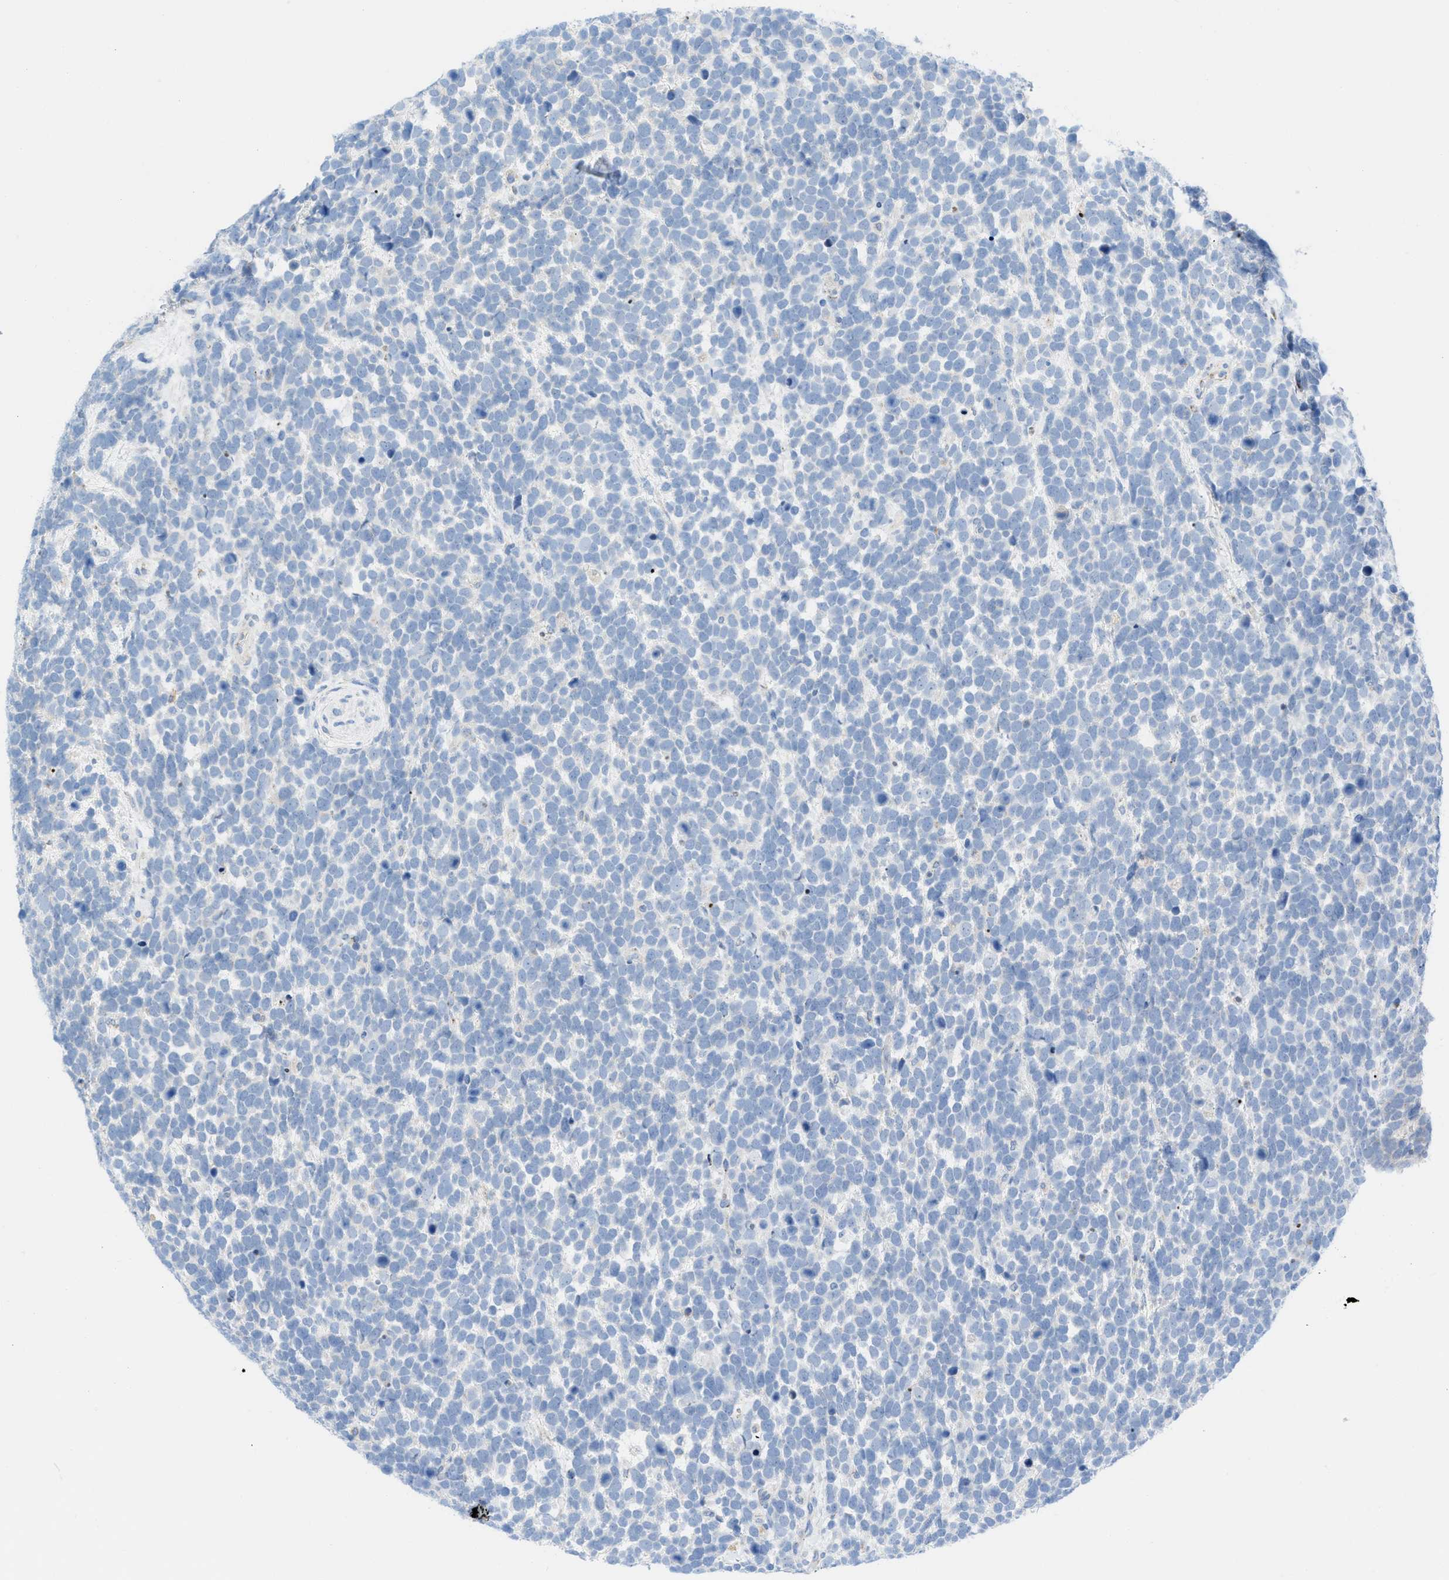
{"staining": {"intensity": "negative", "quantity": "none", "location": "none"}, "tissue": "urothelial cancer", "cell_type": "Tumor cells", "image_type": "cancer", "snomed": [{"axis": "morphology", "description": "Urothelial carcinoma, High grade"}, {"axis": "topography", "description": "Urinary bladder"}], "caption": "High-grade urothelial carcinoma was stained to show a protein in brown. There is no significant positivity in tumor cells. (Immunohistochemistry, brightfield microscopy, high magnification).", "gene": "RBBP9", "patient": {"sex": "female", "age": 82}}